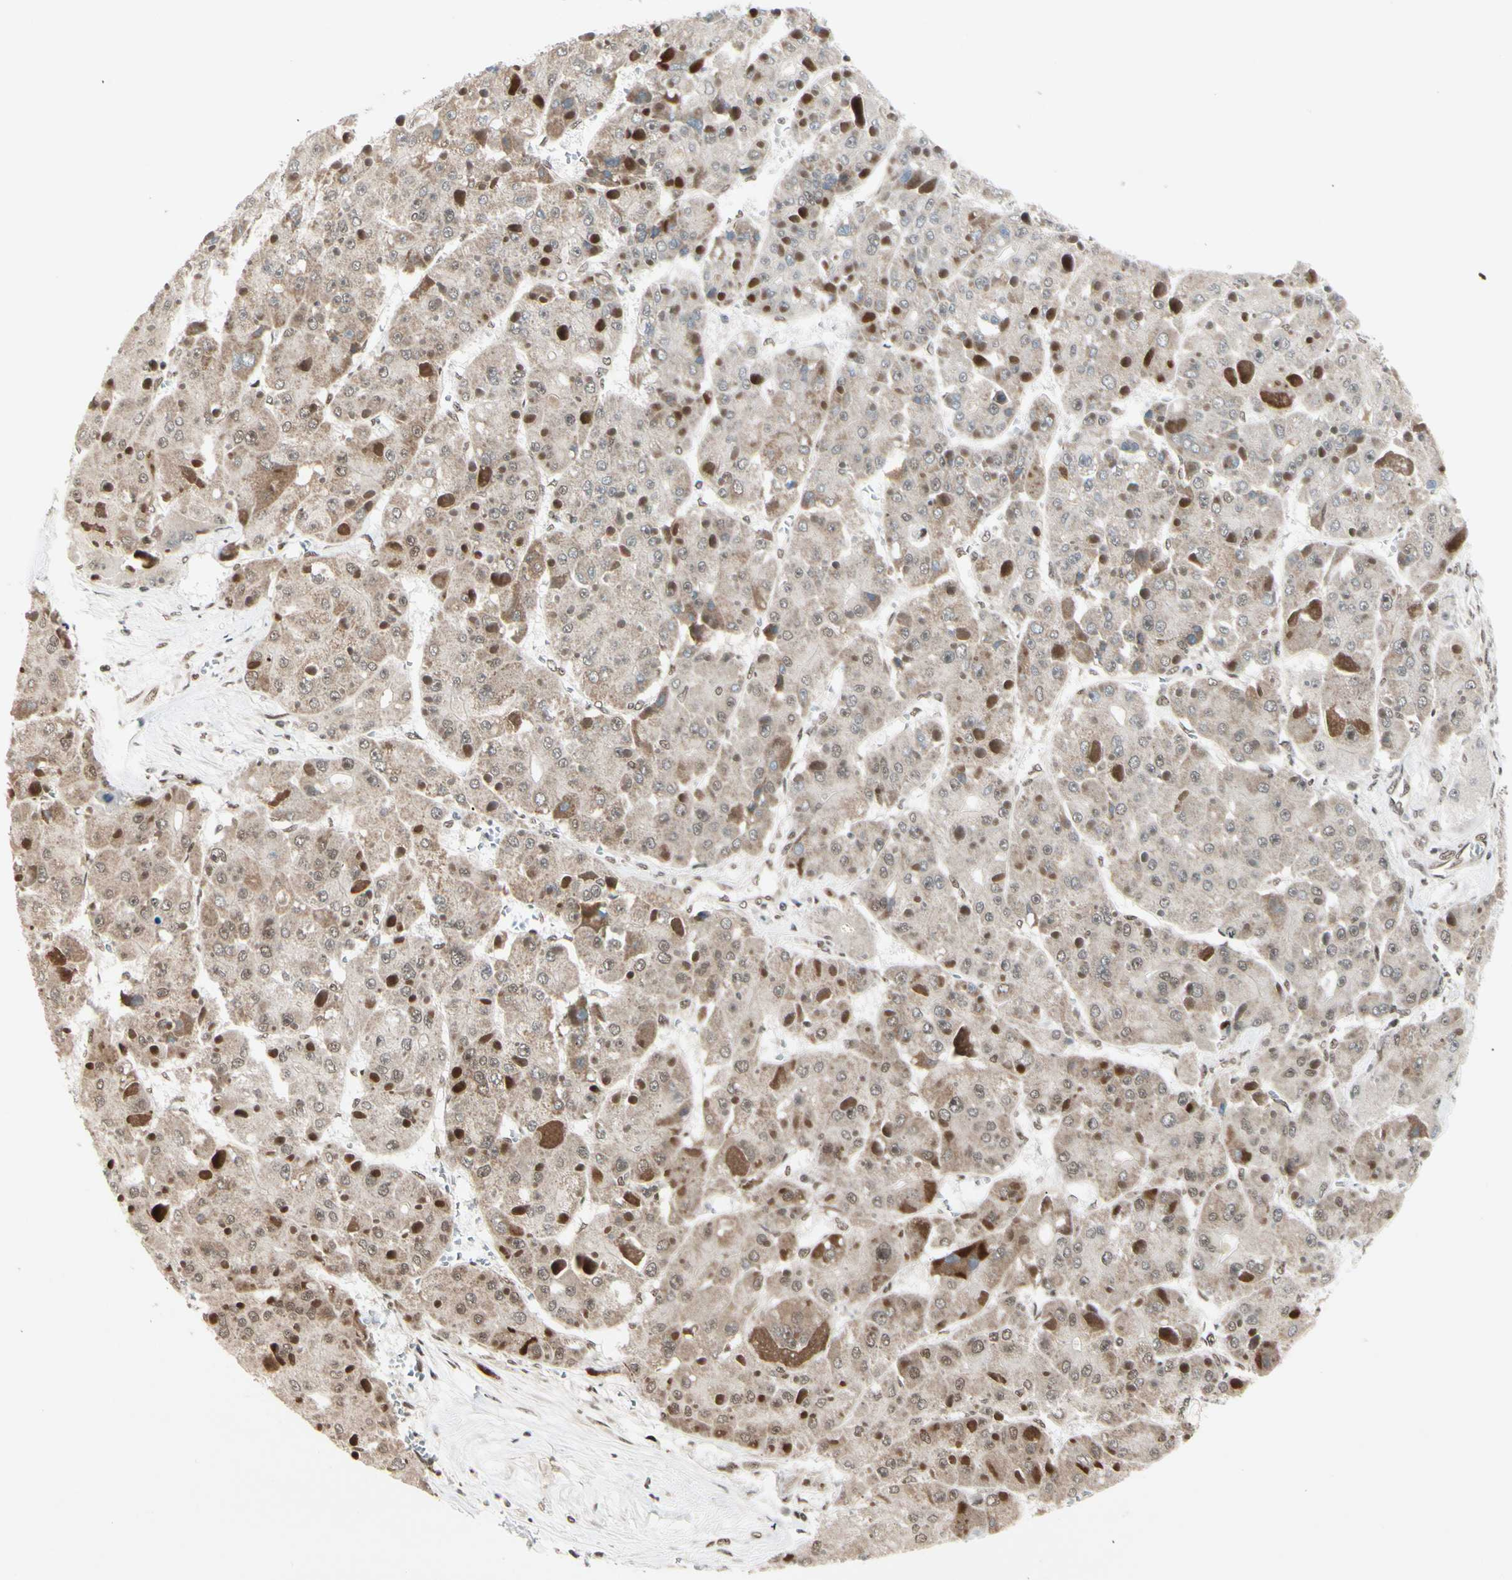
{"staining": {"intensity": "moderate", "quantity": "25%-75%", "location": "cytoplasmic/membranous,nuclear"}, "tissue": "liver cancer", "cell_type": "Tumor cells", "image_type": "cancer", "snomed": [{"axis": "morphology", "description": "Carcinoma, Hepatocellular, NOS"}, {"axis": "topography", "description": "Liver"}], "caption": "Immunohistochemical staining of human hepatocellular carcinoma (liver) reveals moderate cytoplasmic/membranous and nuclear protein positivity in approximately 25%-75% of tumor cells.", "gene": "CHAMP1", "patient": {"sex": "female", "age": 73}}